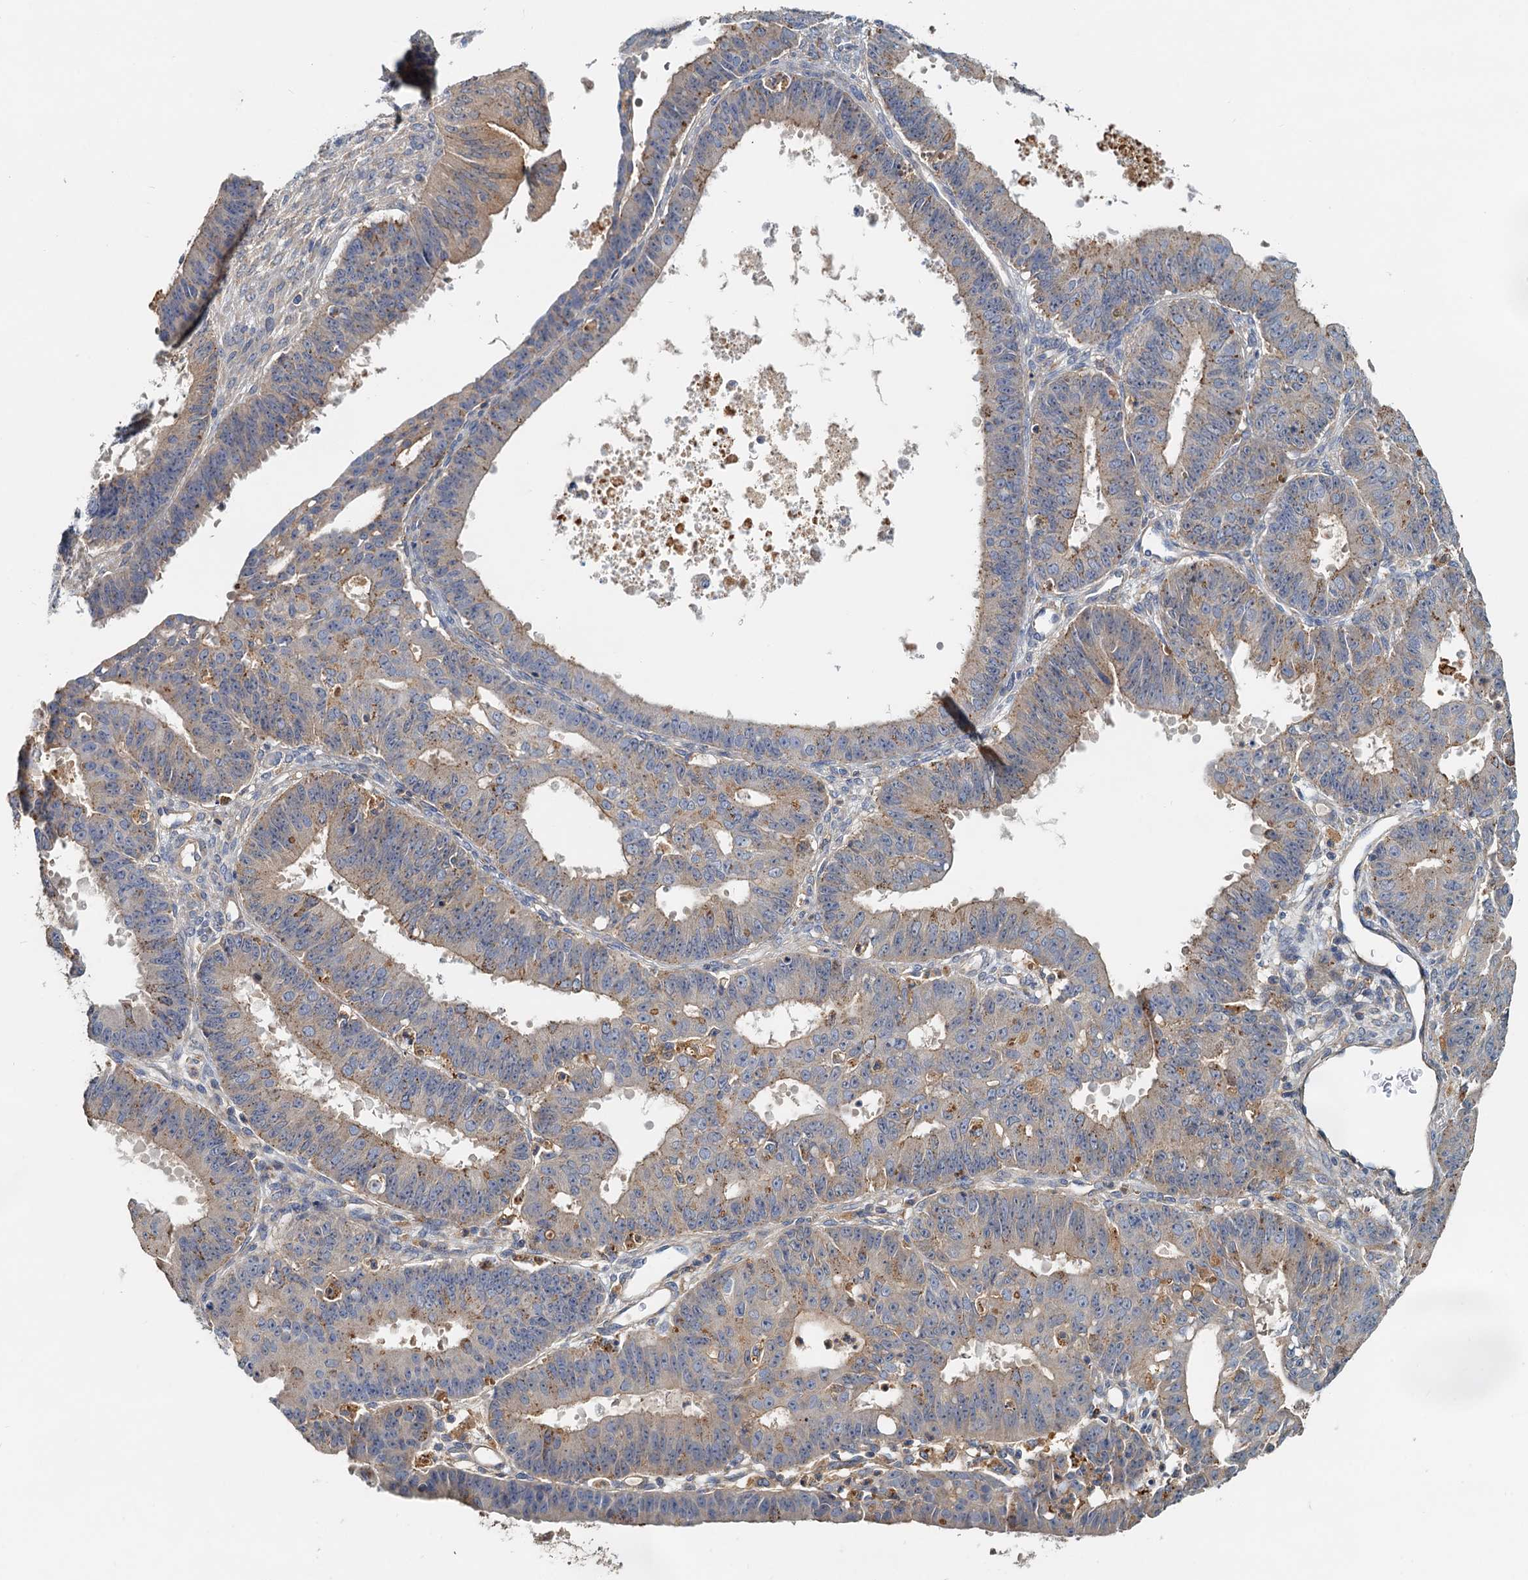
{"staining": {"intensity": "weak", "quantity": "<25%", "location": "cytoplasmic/membranous"}, "tissue": "ovarian cancer", "cell_type": "Tumor cells", "image_type": "cancer", "snomed": [{"axis": "morphology", "description": "Carcinoma, endometroid"}, {"axis": "topography", "description": "Appendix"}, {"axis": "topography", "description": "Ovary"}], "caption": "This histopathology image is of endometroid carcinoma (ovarian) stained with immunohistochemistry to label a protein in brown with the nuclei are counter-stained blue. There is no staining in tumor cells.", "gene": "TOLLIP", "patient": {"sex": "female", "age": 42}}